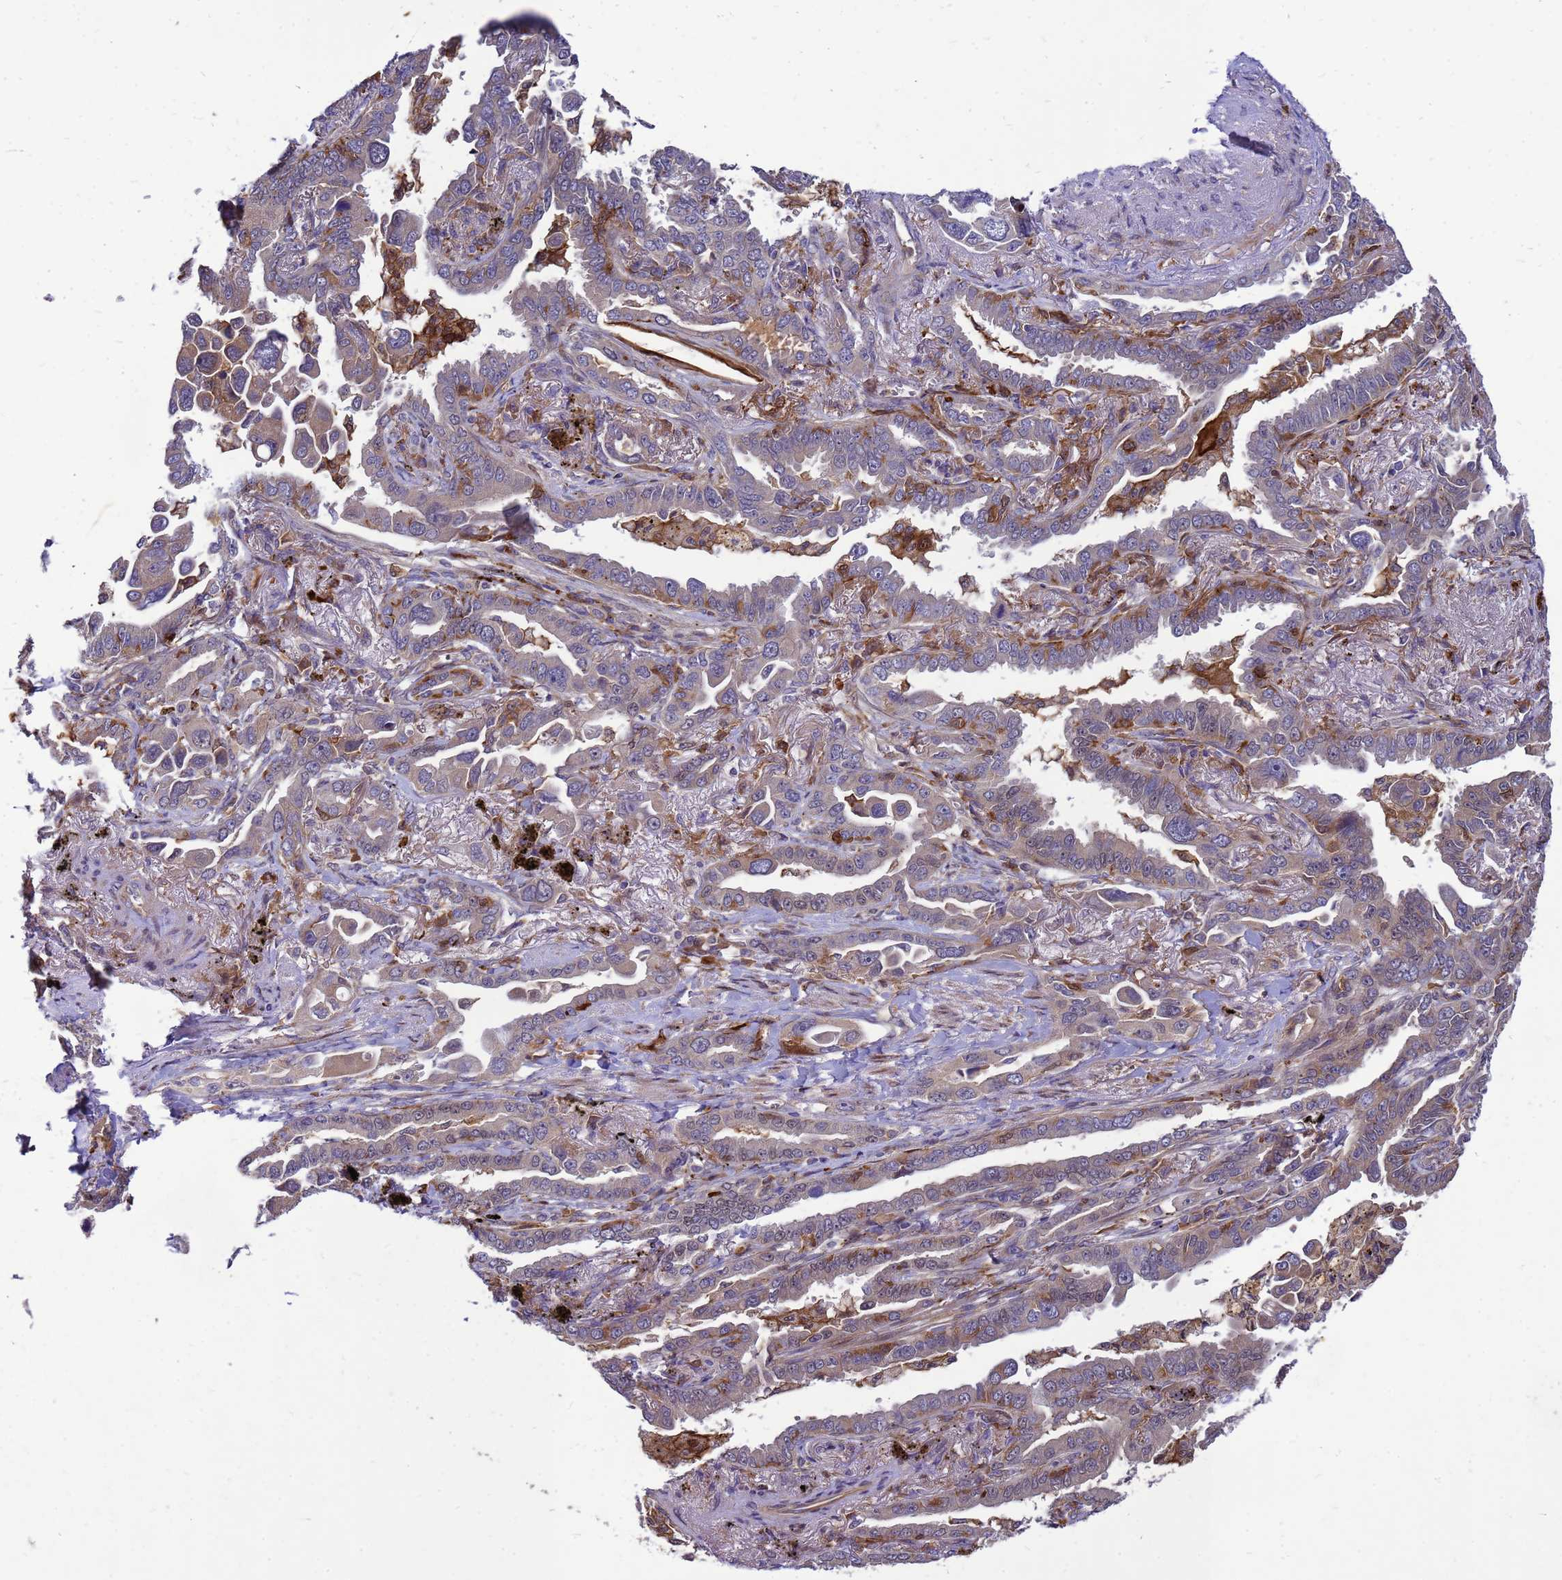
{"staining": {"intensity": "negative", "quantity": "none", "location": "none"}, "tissue": "lung cancer", "cell_type": "Tumor cells", "image_type": "cancer", "snomed": [{"axis": "morphology", "description": "Adenocarcinoma, NOS"}, {"axis": "topography", "description": "Lung"}], "caption": "This is an IHC histopathology image of human lung adenocarcinoma. There is no staining in tumor cells.", "gene": "RNF215", "patient": {"sex": "male", "age": 67}}